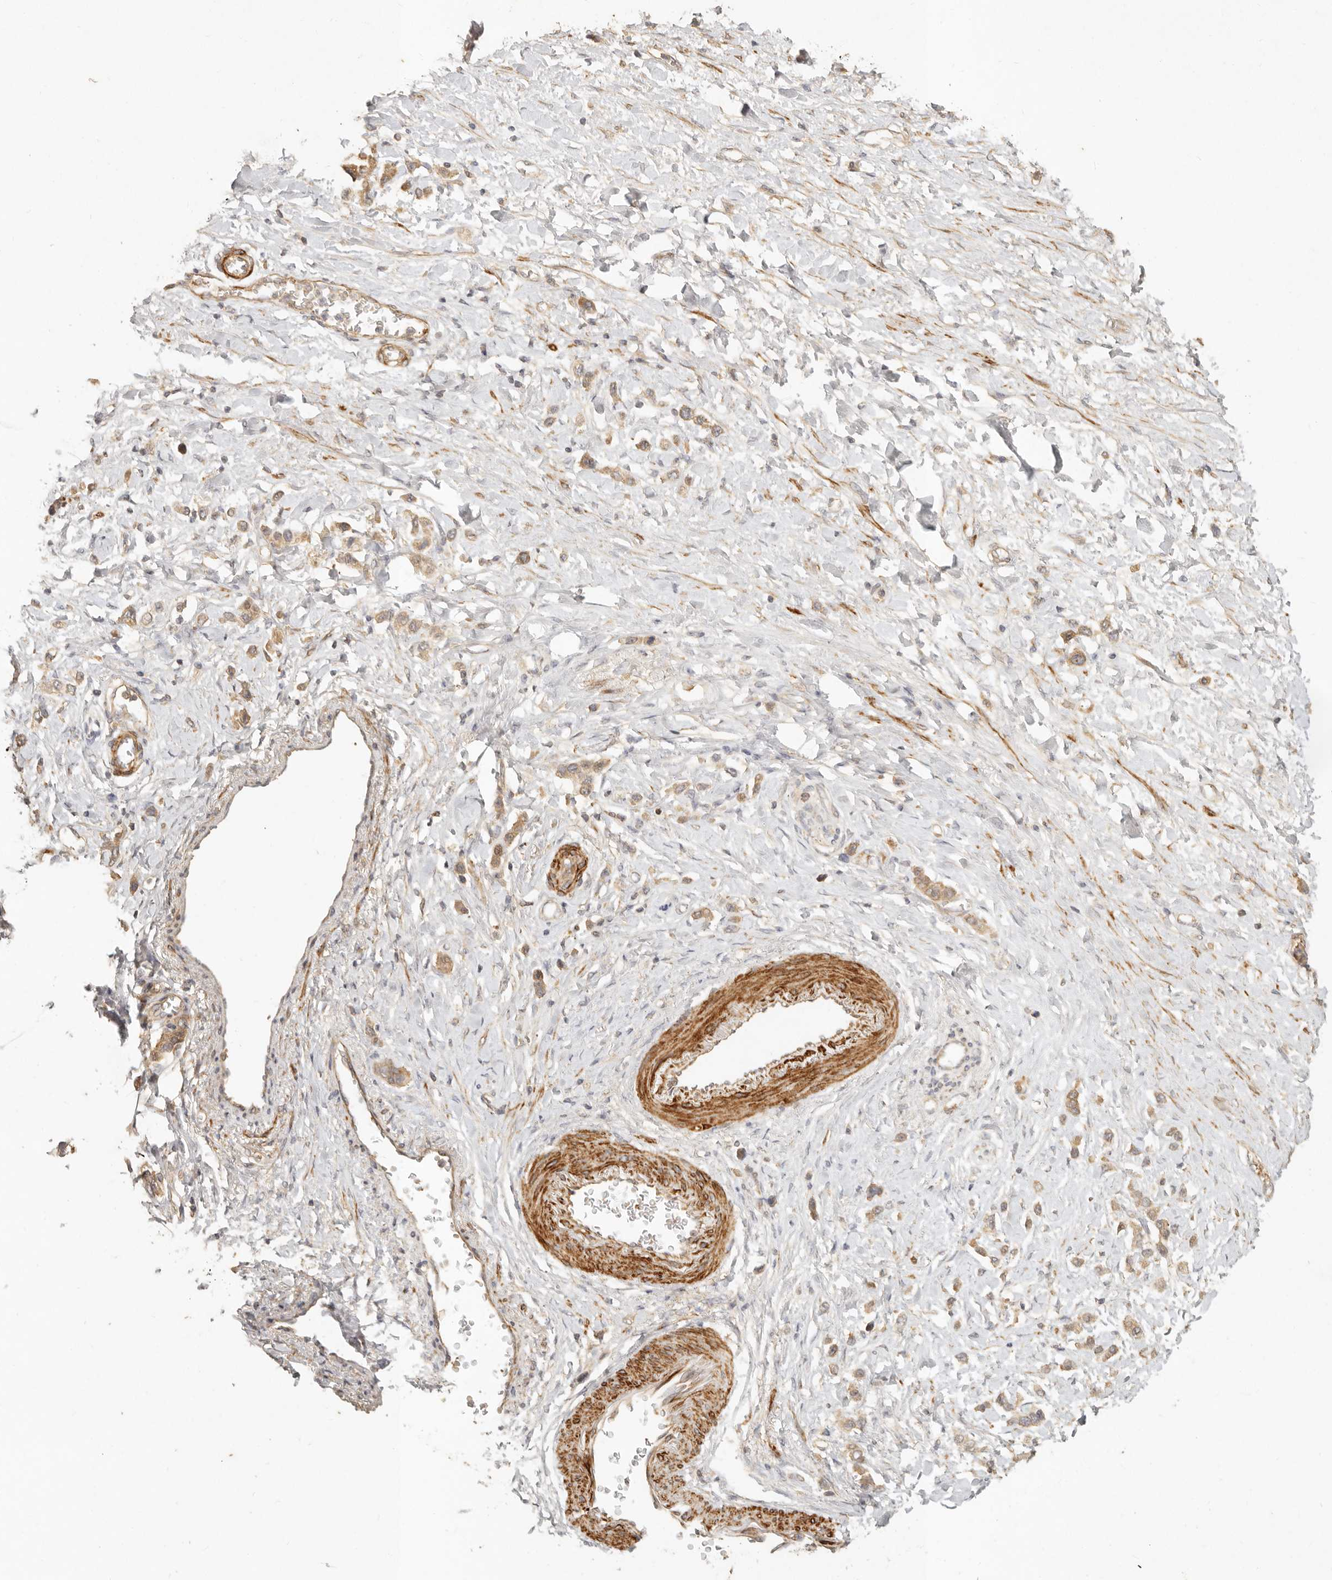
{"staining": {"intensity": "weak", "quantity": ">75%", "location": "cytoplasmic/membranous"}, "tissue": "stomach cancer", "cell_type": "Tumor cells", "image_type": "cancer", "snomed": [{"axis": "morphology", "description": "Adenocarcinoma, NOS"}, {"axis": "topography", "description": "Stomach"}], "caption": "This image reveals immunohistochemistry staining of stomach adenocarcinoma, with low weak cytoplasmic/membranous expression in approximately >75% of tumor cells.", "gene": "VIPR1", "patient": {"sex": "female", "age": 65}}